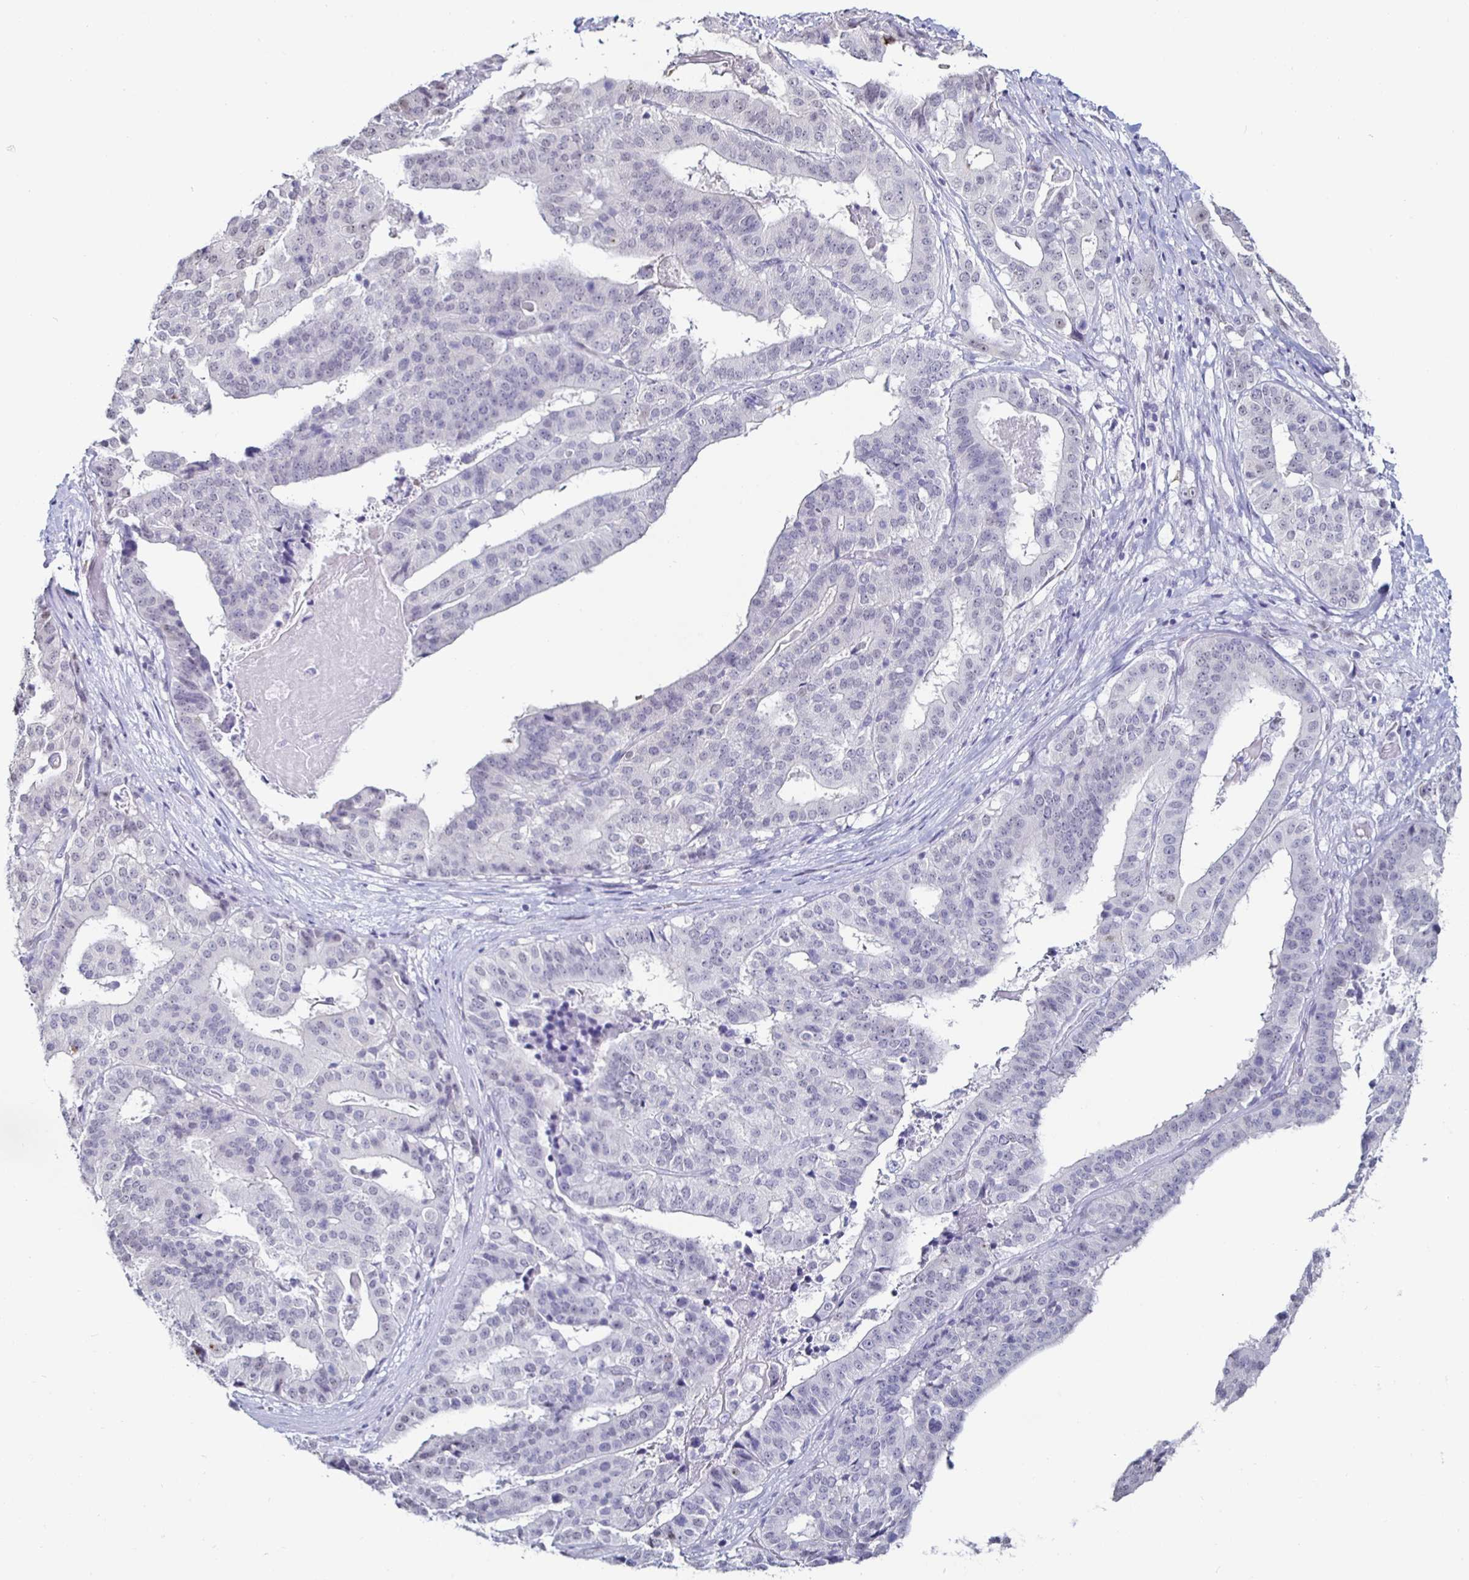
{"staining": {"intensity": "negative", "quantity": "none", "location": "none"}, "tissue": "stomach cancer", "cell_type": "Tumor cells", "image_type": "cancer", "snomed": [{"axis": "morphology", "description": "Adenocarcinoma, NOS"}, {"axis": "topography", "description": "Stomach"}], "caption": "Tumor cells are negative for brown protein staining in stomach cancer.", "gene": "DDX39B", "patient": {"sex": "male", "age": 48}}